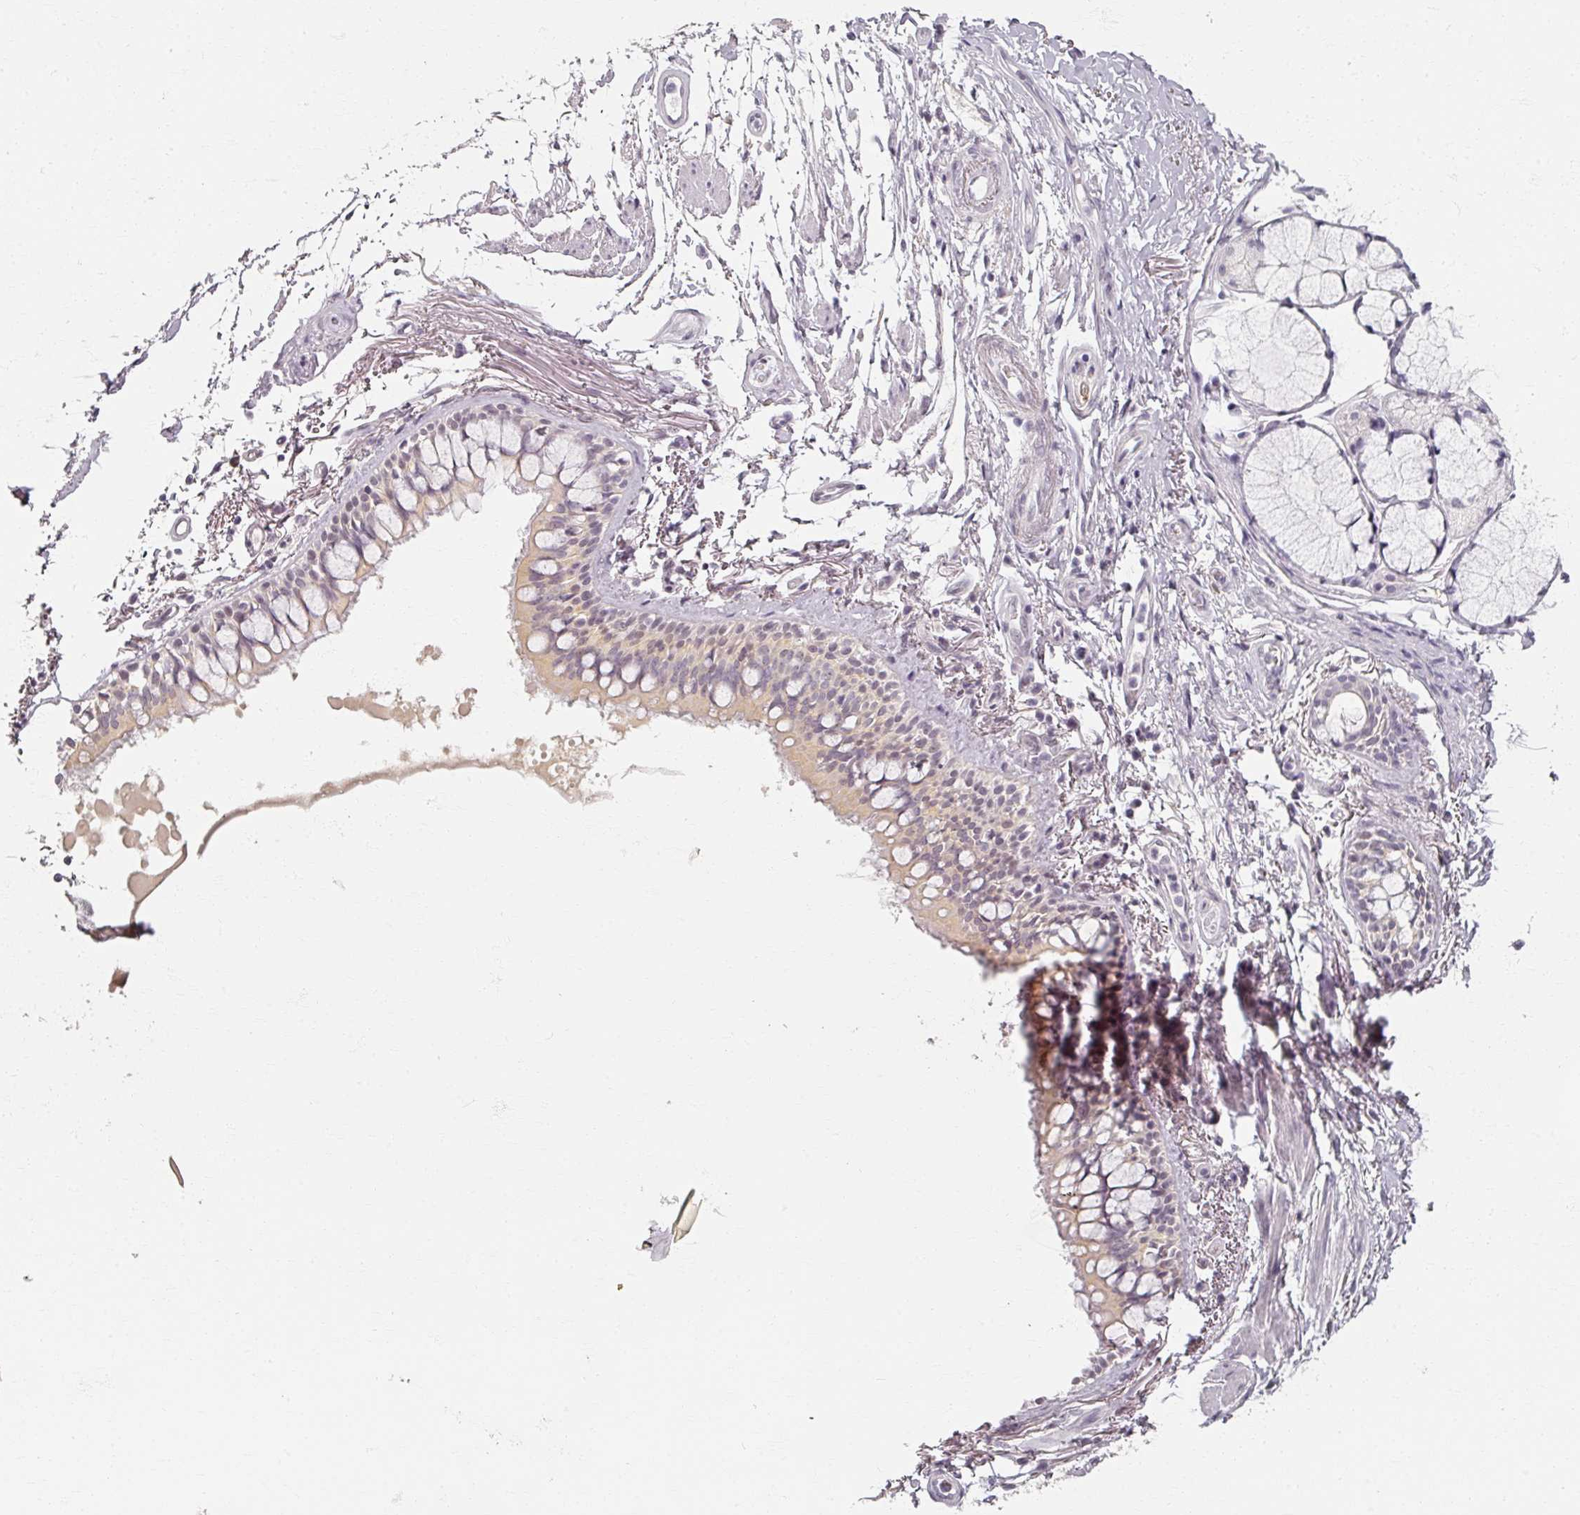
{"staining": {"intensity": "moderate", "quantity": "25%-75%", "location": "nuclear"}, "tissue": "bronchus", "cell_type": "Respiratory epithelial cells", "image_type": "normal", "snomed": [{"axis": "morphology", "description": "Normal tissue, NOS"}, {"axis": "topography", "description": "Bronchus"}], "caption": "Brown immunohistochemical staining in normal human bronchus displays moderate nuclear expression in about 25%-75% of respiratory epithelial cells. Using DAB (brown) and hematoxylin (blue) stains, captured at high magnification using brightfield microscopy.", "gene": "RIPOR3", "patient": {"sex": "male", "age": 70}}